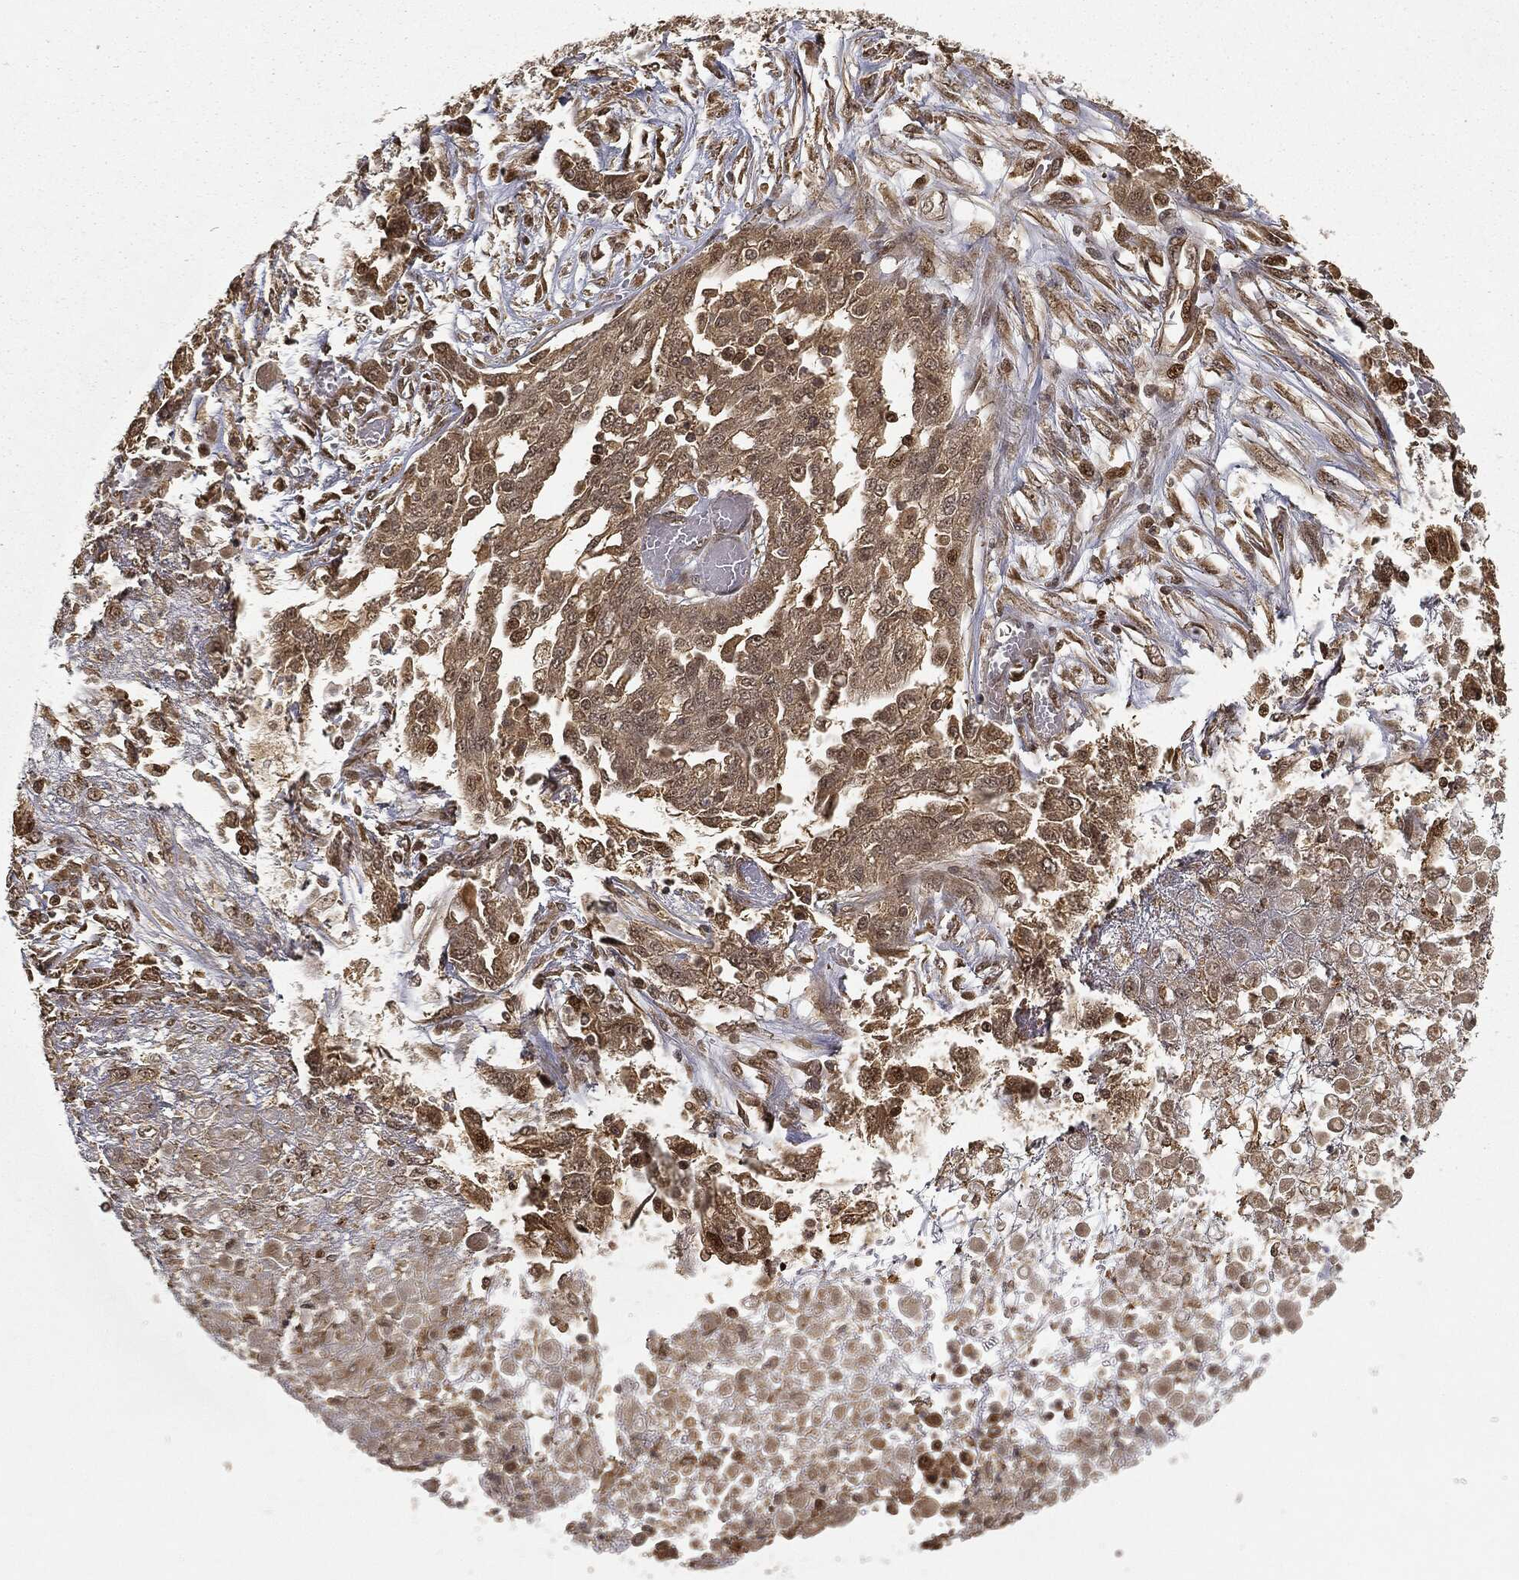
{"staining": {"intensity": "moderate", "quantity": "25%-75%", "location": "cytoplasmic/membranous"}, "tissue": "ovarian cancer", "cell_type": "Tumor cells", "image_type": "cancer", "snomed": [{"axis": "morphology", "description": "Cystadenocarcinoma, serous, NOS"}, {"axis": "topography", "description": "Ovary"}], "caption": "Immunohistochemical staining of human ovarian cancer shows medium levels of moderate cytoplasmic/membranous positivity in approximately 25%-75% of tumor cells. (Stains: DAB (3,3'-diaminobenzidine) in brown, nuclei in blue, Microscopy: brightfield microscopy at high magnification).", "gene": "ZNHIT6", "patient": {"sex": "female", "age": 67}}